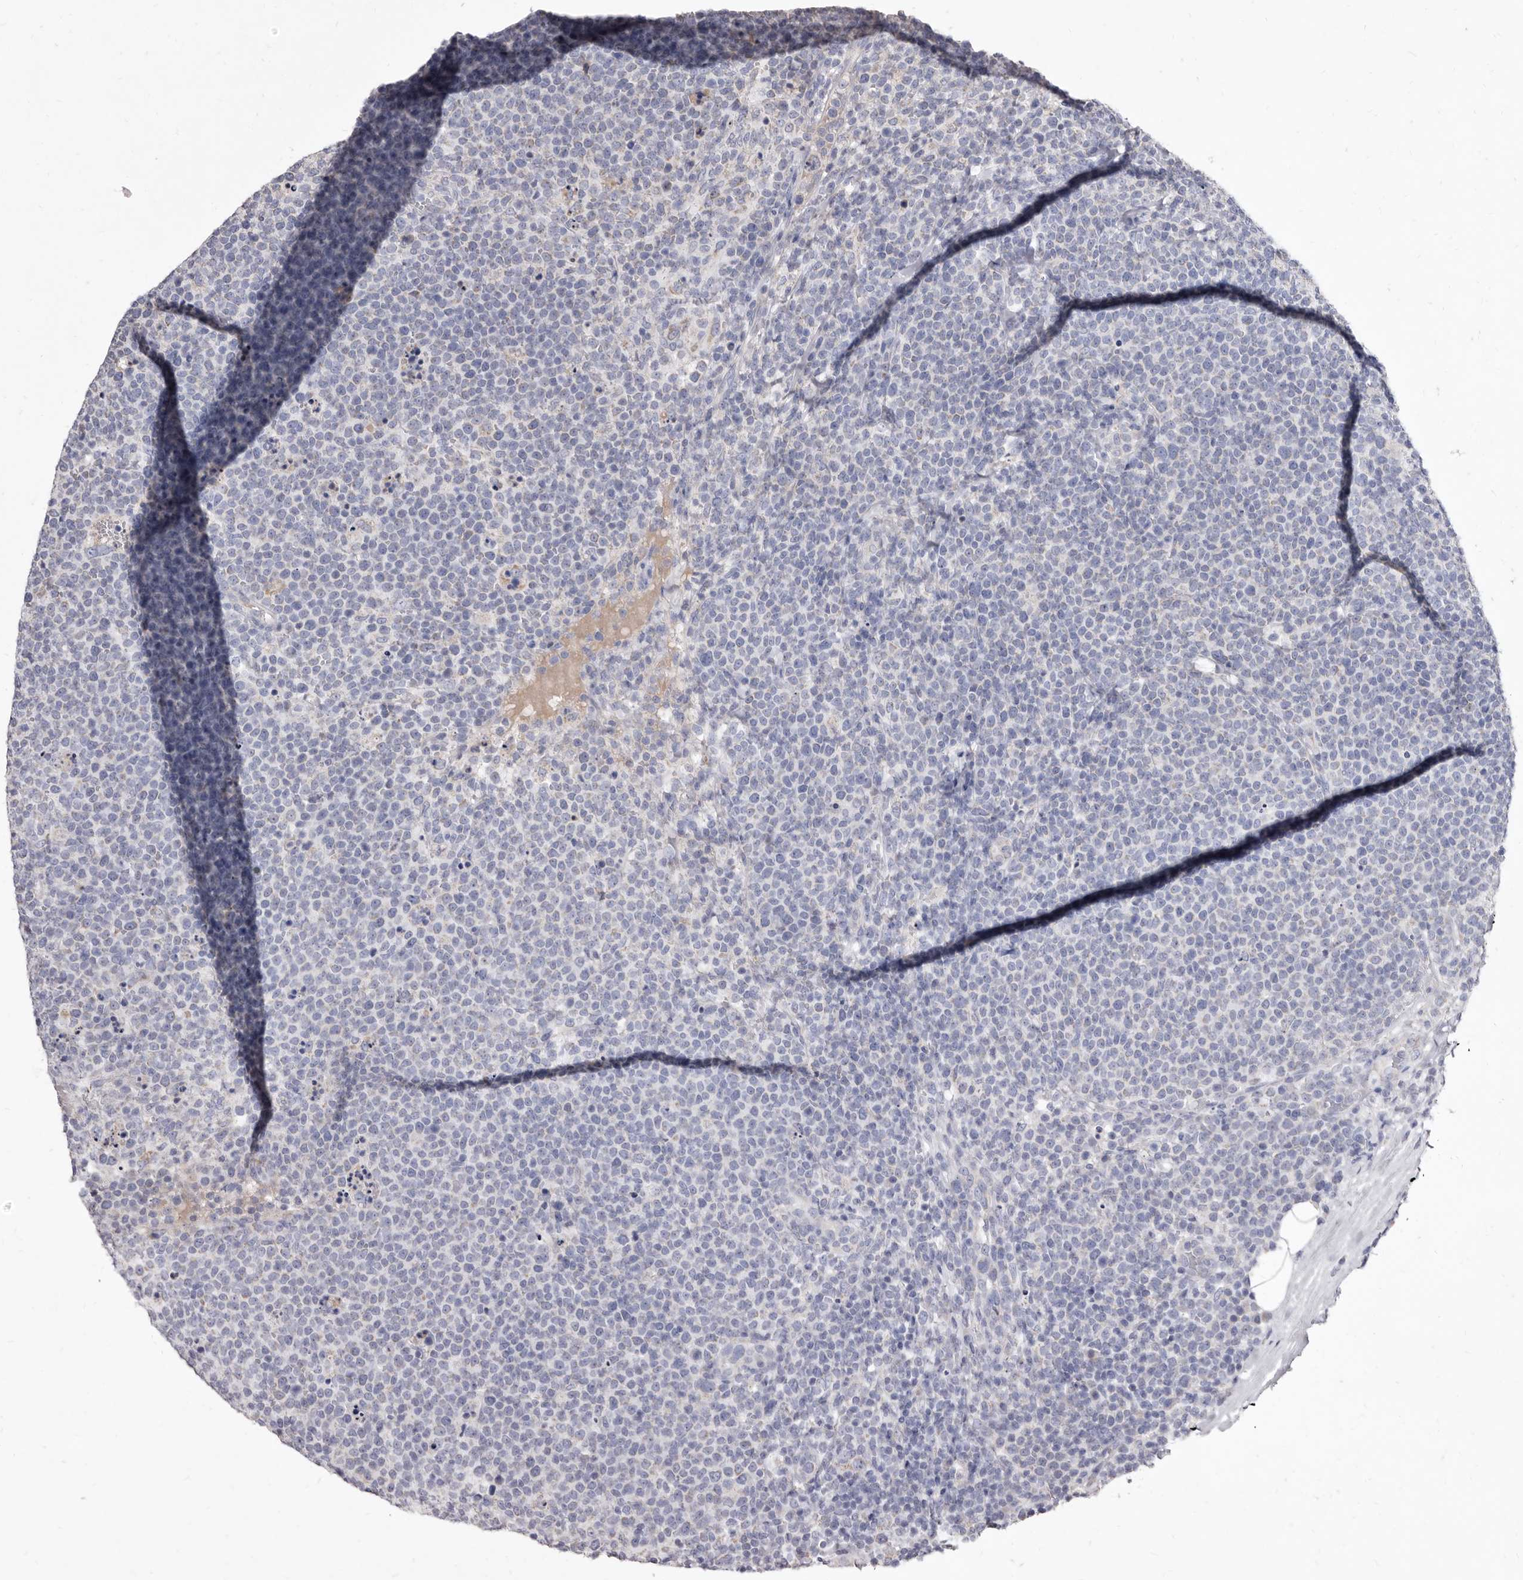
{"staining": {"intensity": "negative", "quantity": "none", "location": "none"}, "tissue": "lymphoma", "cell_type": "Tumor cells", "image_type": "cancer", "snomed": [{"axis": "morphology", "description": "Malignant lymphoma, non-Hodgkin's type, High grade"}, {"axis": "topography", "description": "Lymph node"}], "caption": "A histopathology image of human high-grade malignant lymphoma, non-Hodgkin's type is negative for staining in tumor cells. Brightfield microscopy of immunohistochemistry (IHC) stained with DAB (3,3'-diaminobenzidine) (brown) and hematoxylin (blue), captured at high magnification.", "gene": "CYP2E1", "patient": {"sex": "male", "age": 61}}